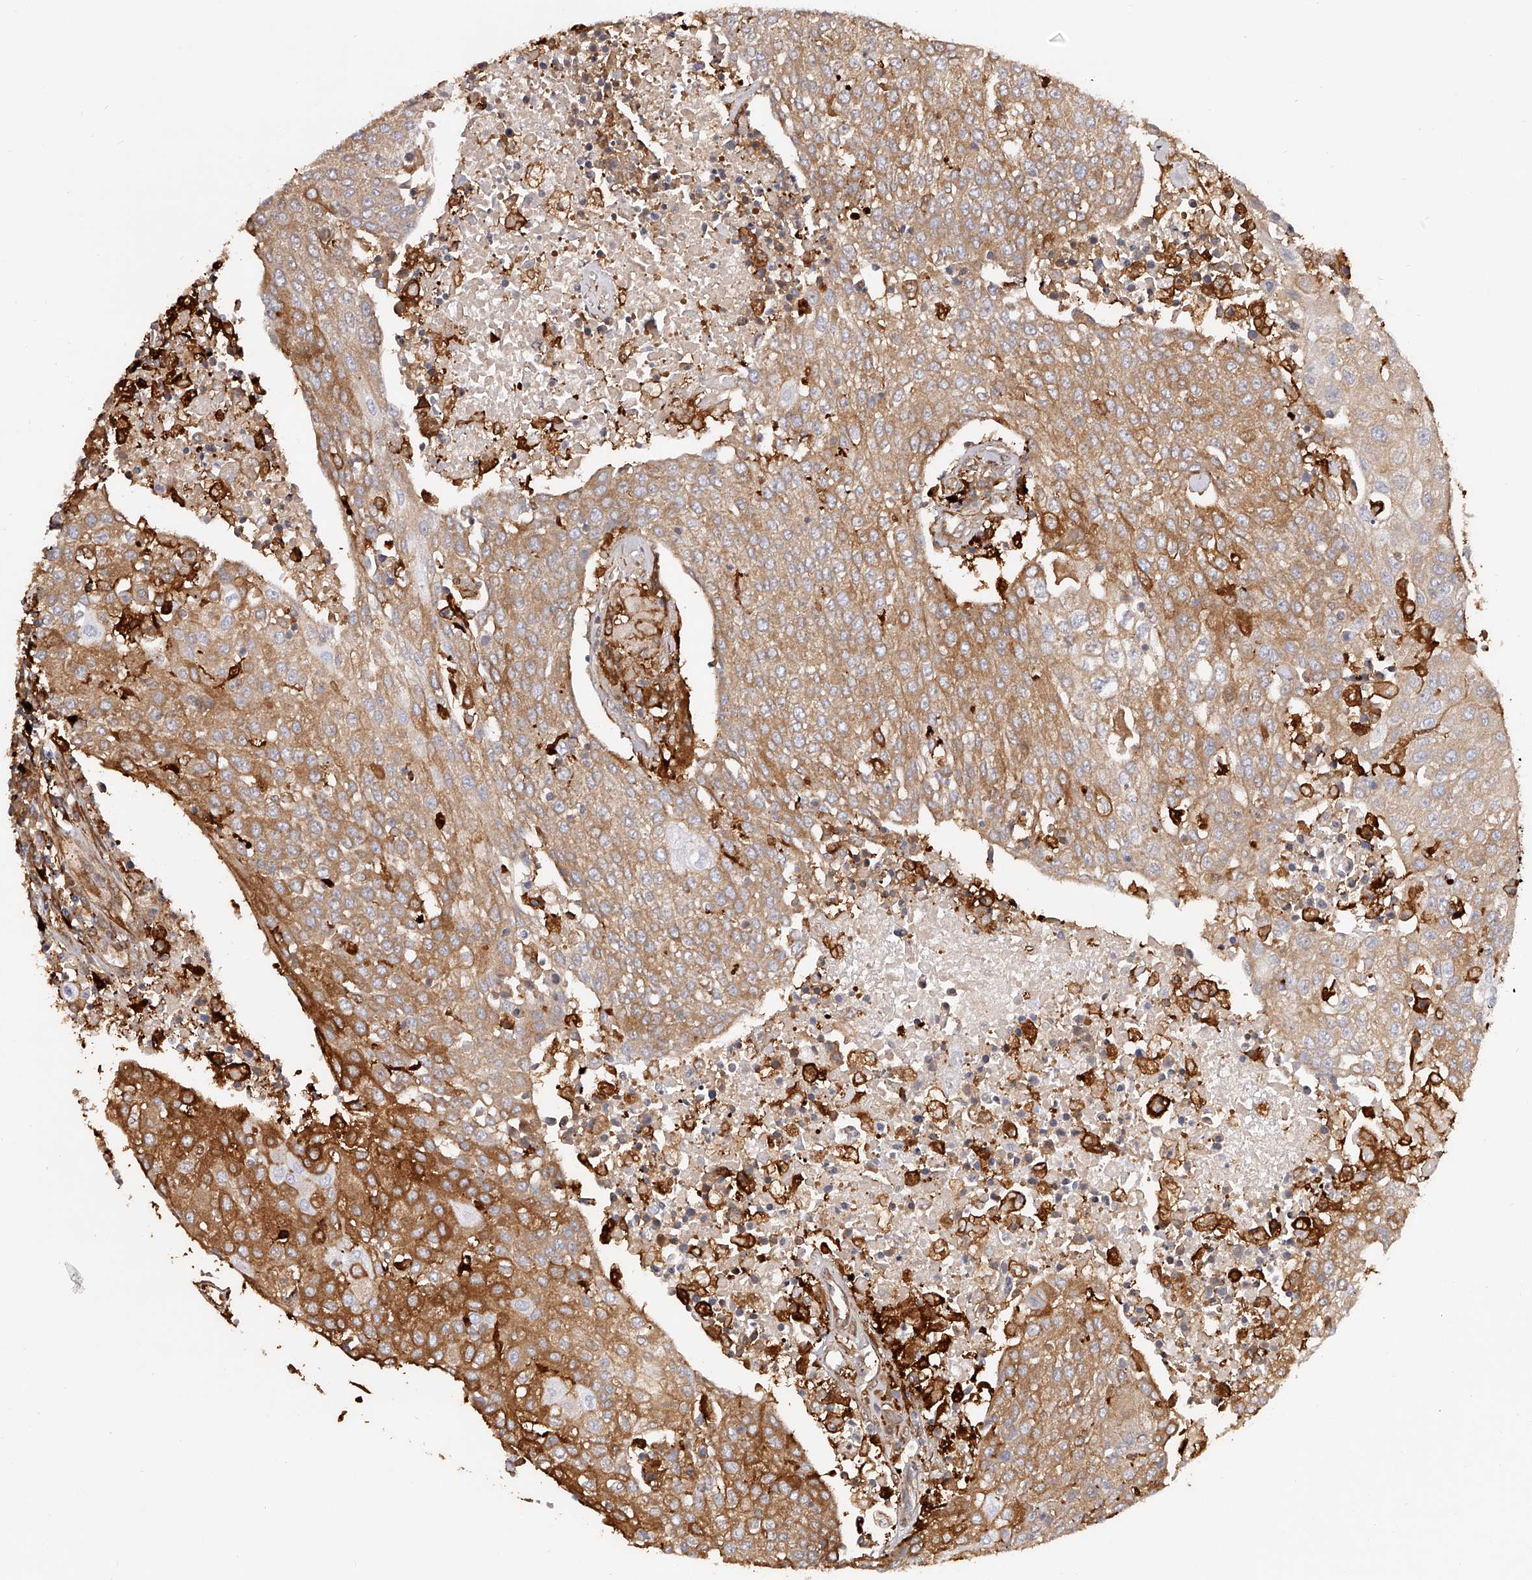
{"staining": {"intensity": "moderate", "quantity": ">75%", "location": "cytoplasmic/membranous"}, "tissue": "urothelial cancer", "cell_type": "Tumor cells", "image_type": "cancer", "snomed": [{"axis": "morphology", "description": "Urothelial carcinoma, High grade"}, {"axis": "topography", "description": "Urinary bladder"}], "caption": "Tumor cells show medium levels of moderate cytoplasmic/membranous staining in about >75% of cells in urothelial cancer.", "gene": "LAP3", "patient": {"sex": "female", "age": 85}}